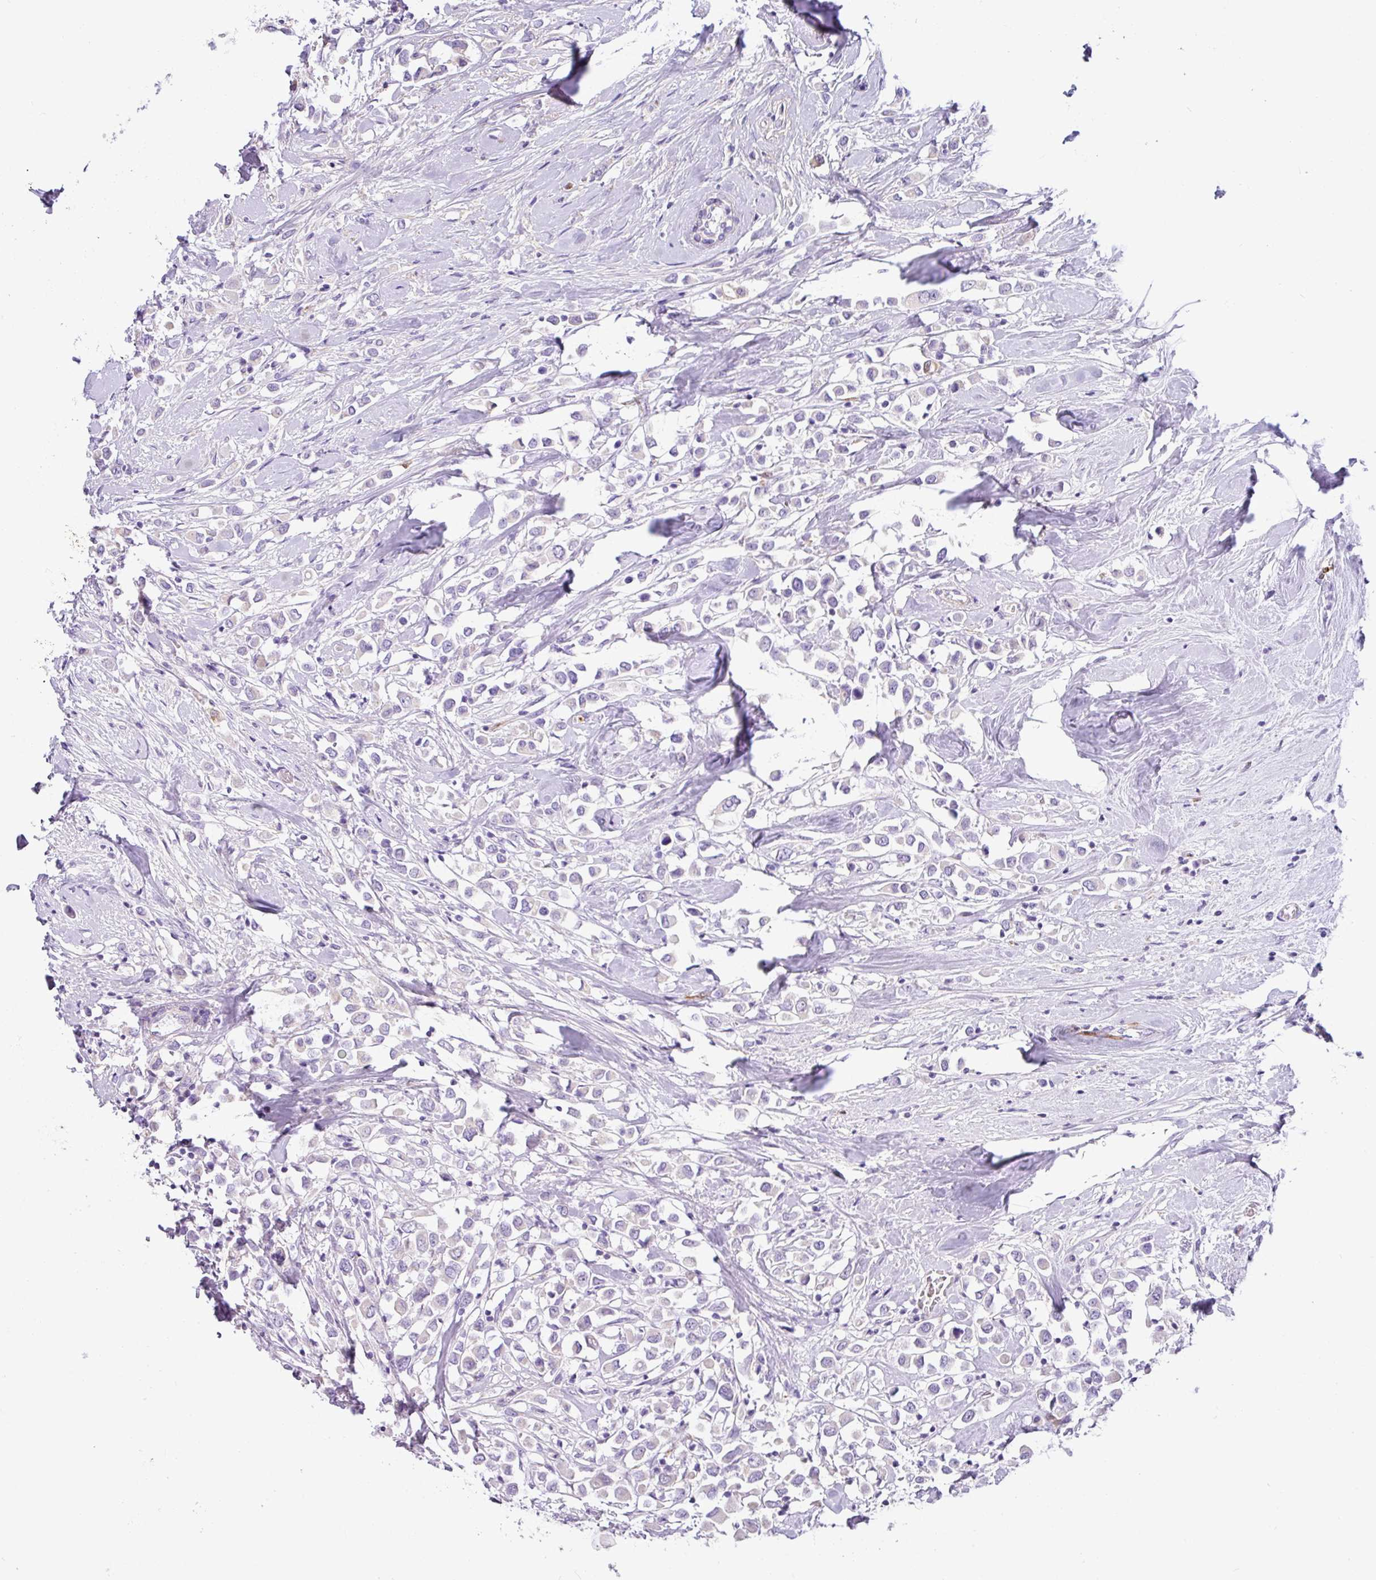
{"staining": {"intensity": "negative", "quantity": "none", "location": "none"}, "tissue": "breast cancer", "cell_type": "Tumor cells", "image_type": "cancer", "snomed": [{"axis": "morphology", "description": "Duct carcinoma"}, {"axis": "topography", "description": "Breast"}], "caption": "Breast cancer (invasive ductal carcinoma) stained for a protein using immunohistochemistry shows no staining tumor cells.", "gene": "SH2D3C", "patient": {"sex": "female", "age": 61}}